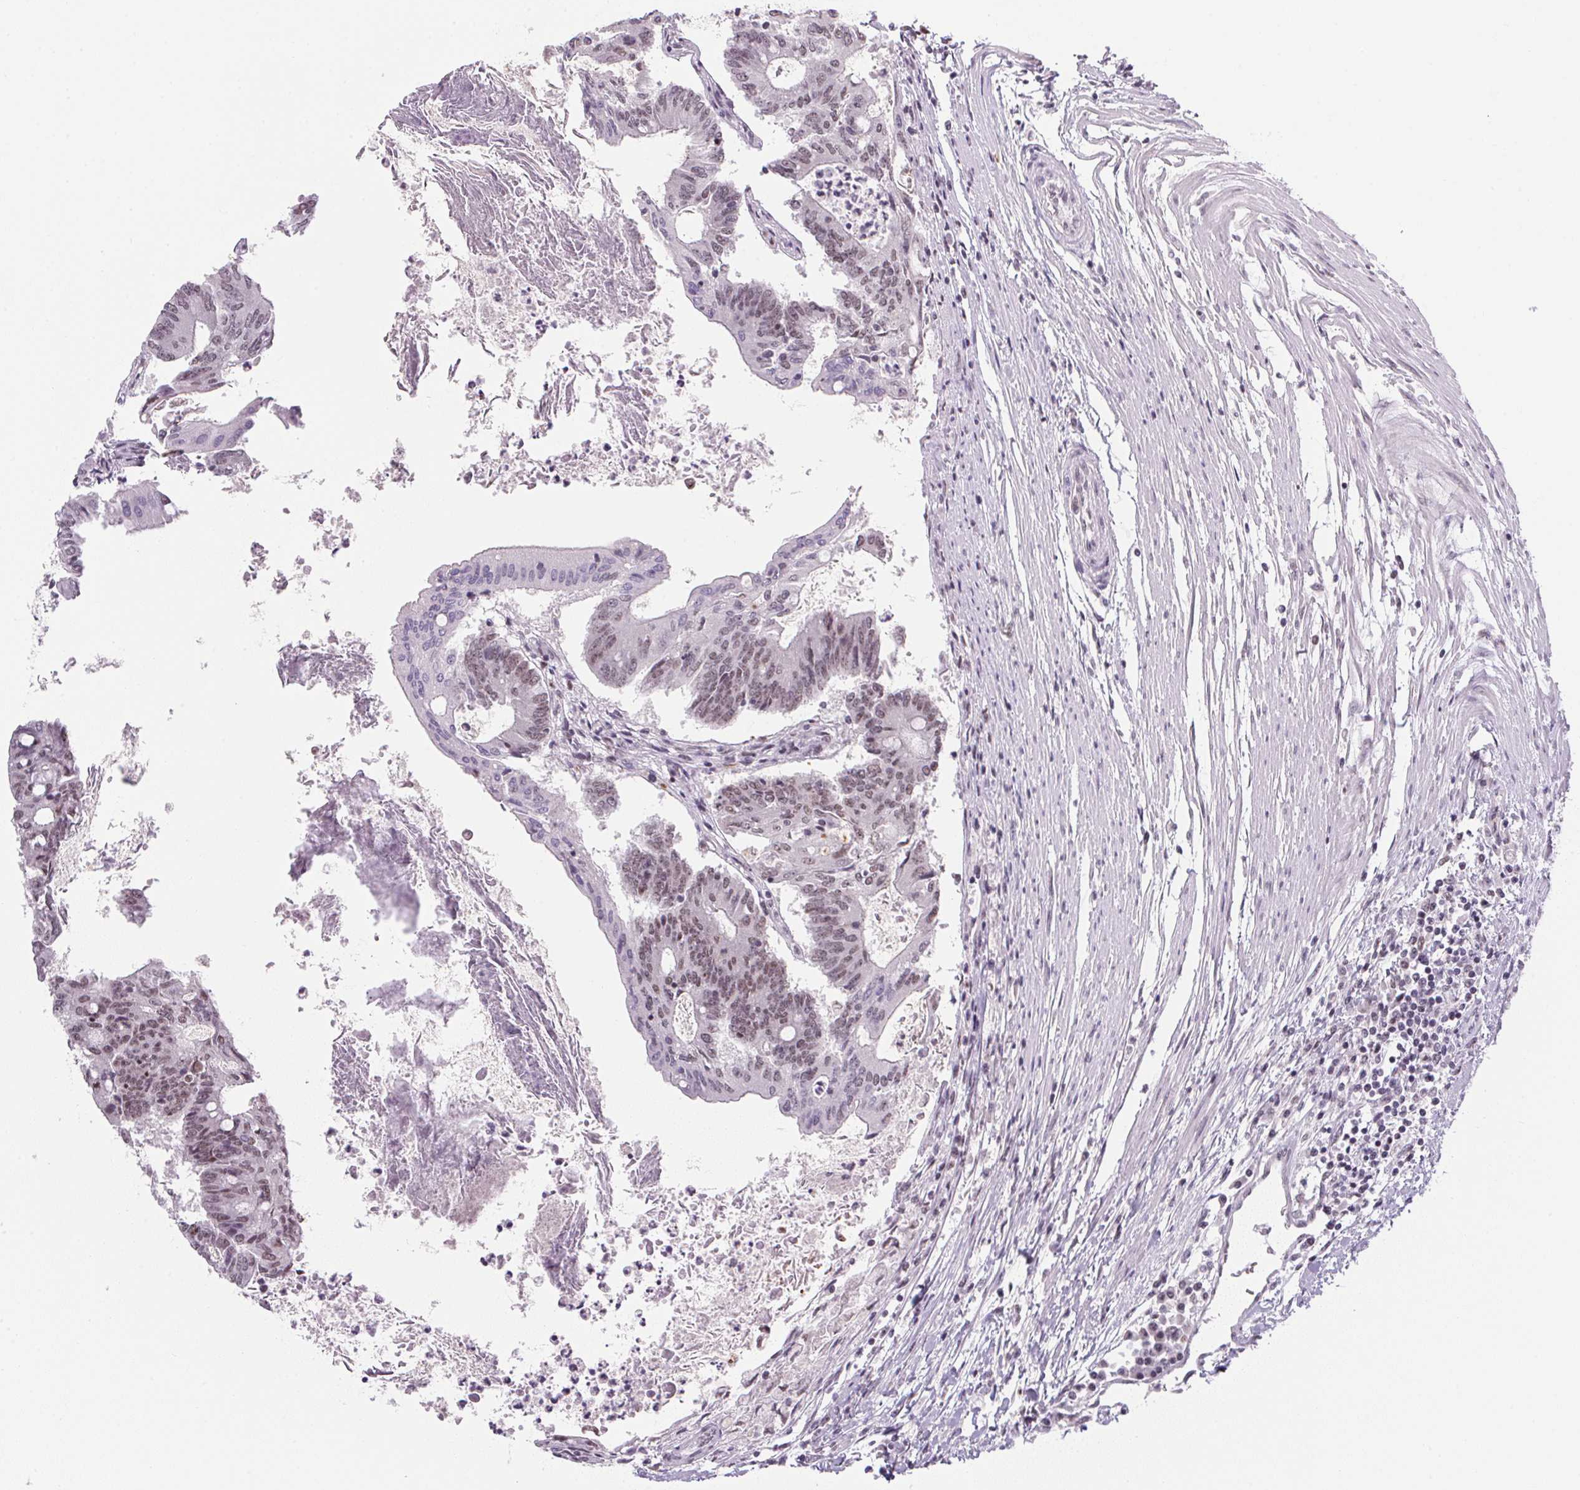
{"staining": {"intensity": "weak", "quantity": "25%-75%", "location": "nuclear"}, "tissue": "colorectal cancer", "cell_type": "Tumor cells", "image_type": "cancer", "snomed": [{"axis": "morphology", "description": "Adenocarcinoma, NOS"}, {"axis": "topography", "description": "Colon"}], "caption": "Protein analysis of colorectal cancer tissue displays weak nuclear expression in approximately 25%-75% of tumor cells. The staining was performed using DAB (3,3'-diaminobenzidine) to visualize the protein expression in brown, while the nuclei were stained in blue with hematoxylin (Magnification: 20x).", "gene": "SRSF7", "patient": {"sex": "female", "age": 70}}